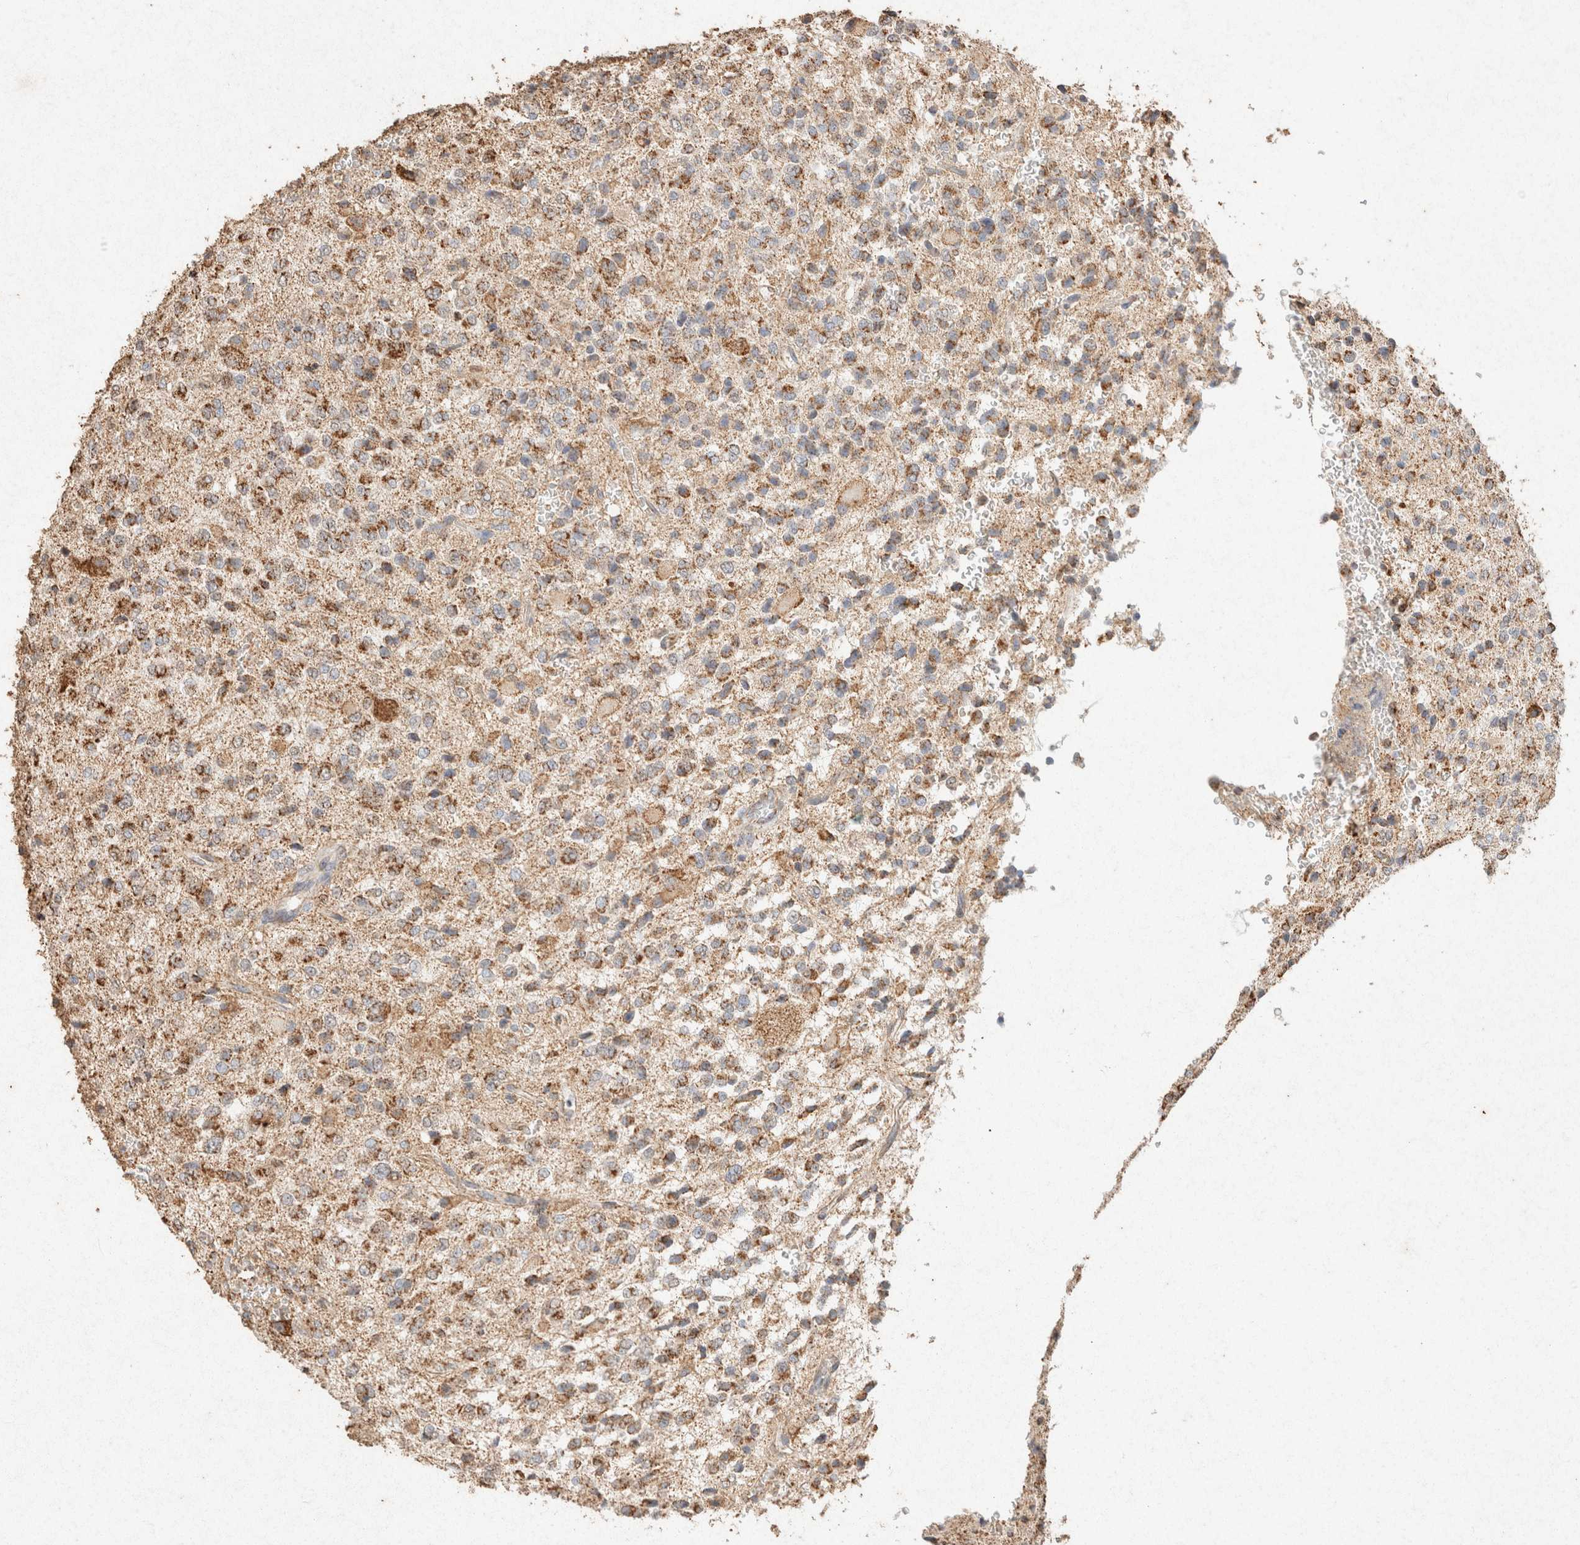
{"staining": {"intensity": "moderate", "quantity": ">75%", "location": "cytoplasmic/membranous"}, "tissue": "glioma", "cell_type": "Tumor cells", "image_type": "cancer", "snomed": [{"axis": "morphology", "description": "Glioma, malignant, High grade"}, {"axis": "topography", "description": "pancreas cauda"}], "caption": "Immunohistochemical staining of glioma exhibits medium levels of moderate cytoplasmic/membranous protein expression in approximately >75% of tumor cells.", "gene": "SDC2", "patient": {"sex": "male", "age": 60}}